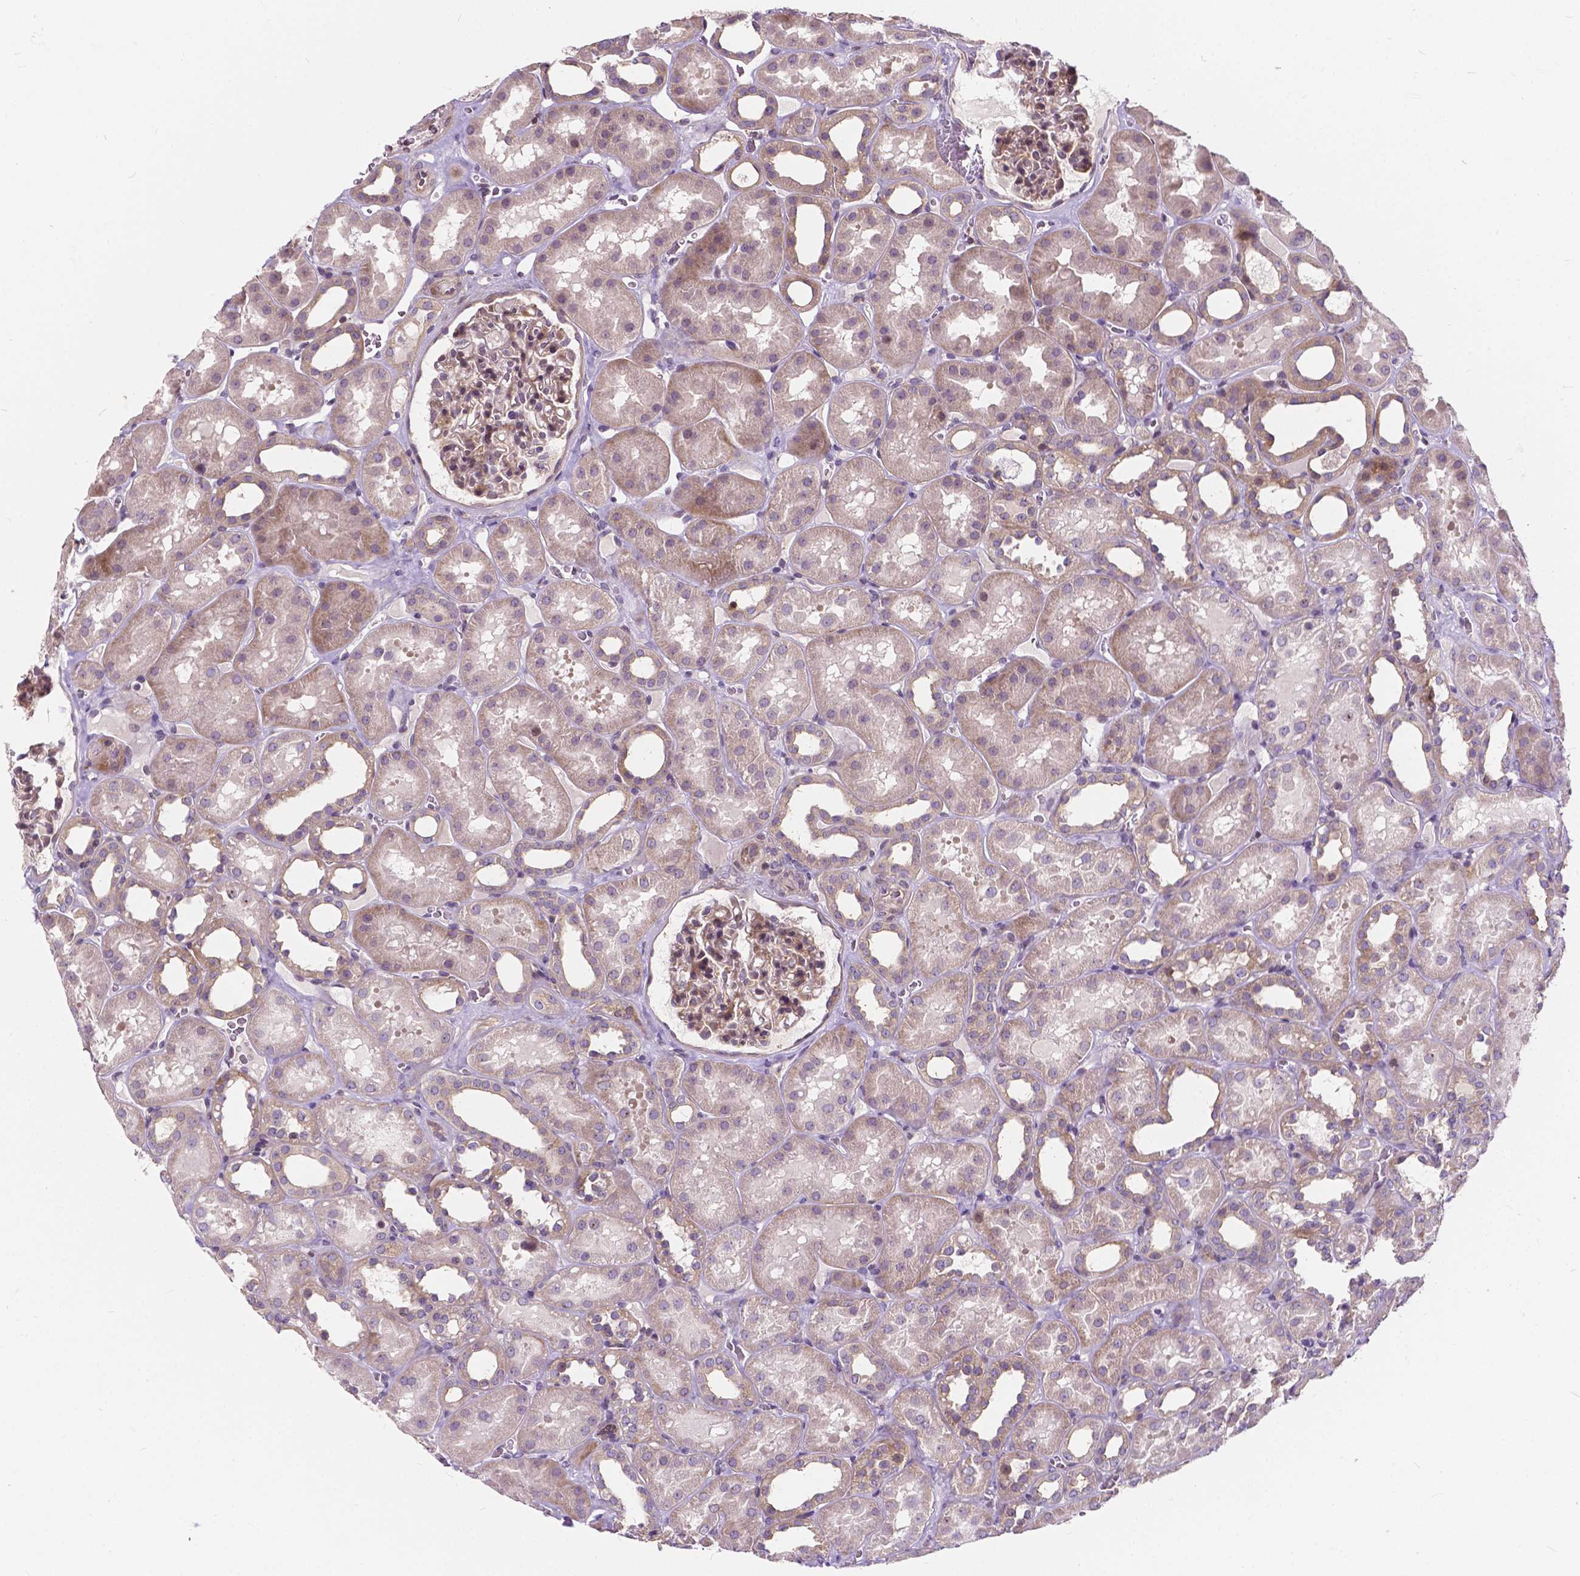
{"staining": {"intensity": "moderate", "quantity": ">75%", "location": "cytoplasmic/membranous"}, "tissue": "kidney", "cell_type": "Cells in glomeruli", "image_type": "normal", "snomed": [{"axis": "morphology", "description": "Normal tissue, NOS"}, {"axis": "topography", "description": "Kidney"}], "caption": "About >75% of cells in glomeruli in unremarkable human kidney reveal moderate cytoplasmic/membranous protein expression as visualized by brown immunohistochemical staining.", "gene": "INPP5E", "patient": {"sex": "female", "age": 41}}